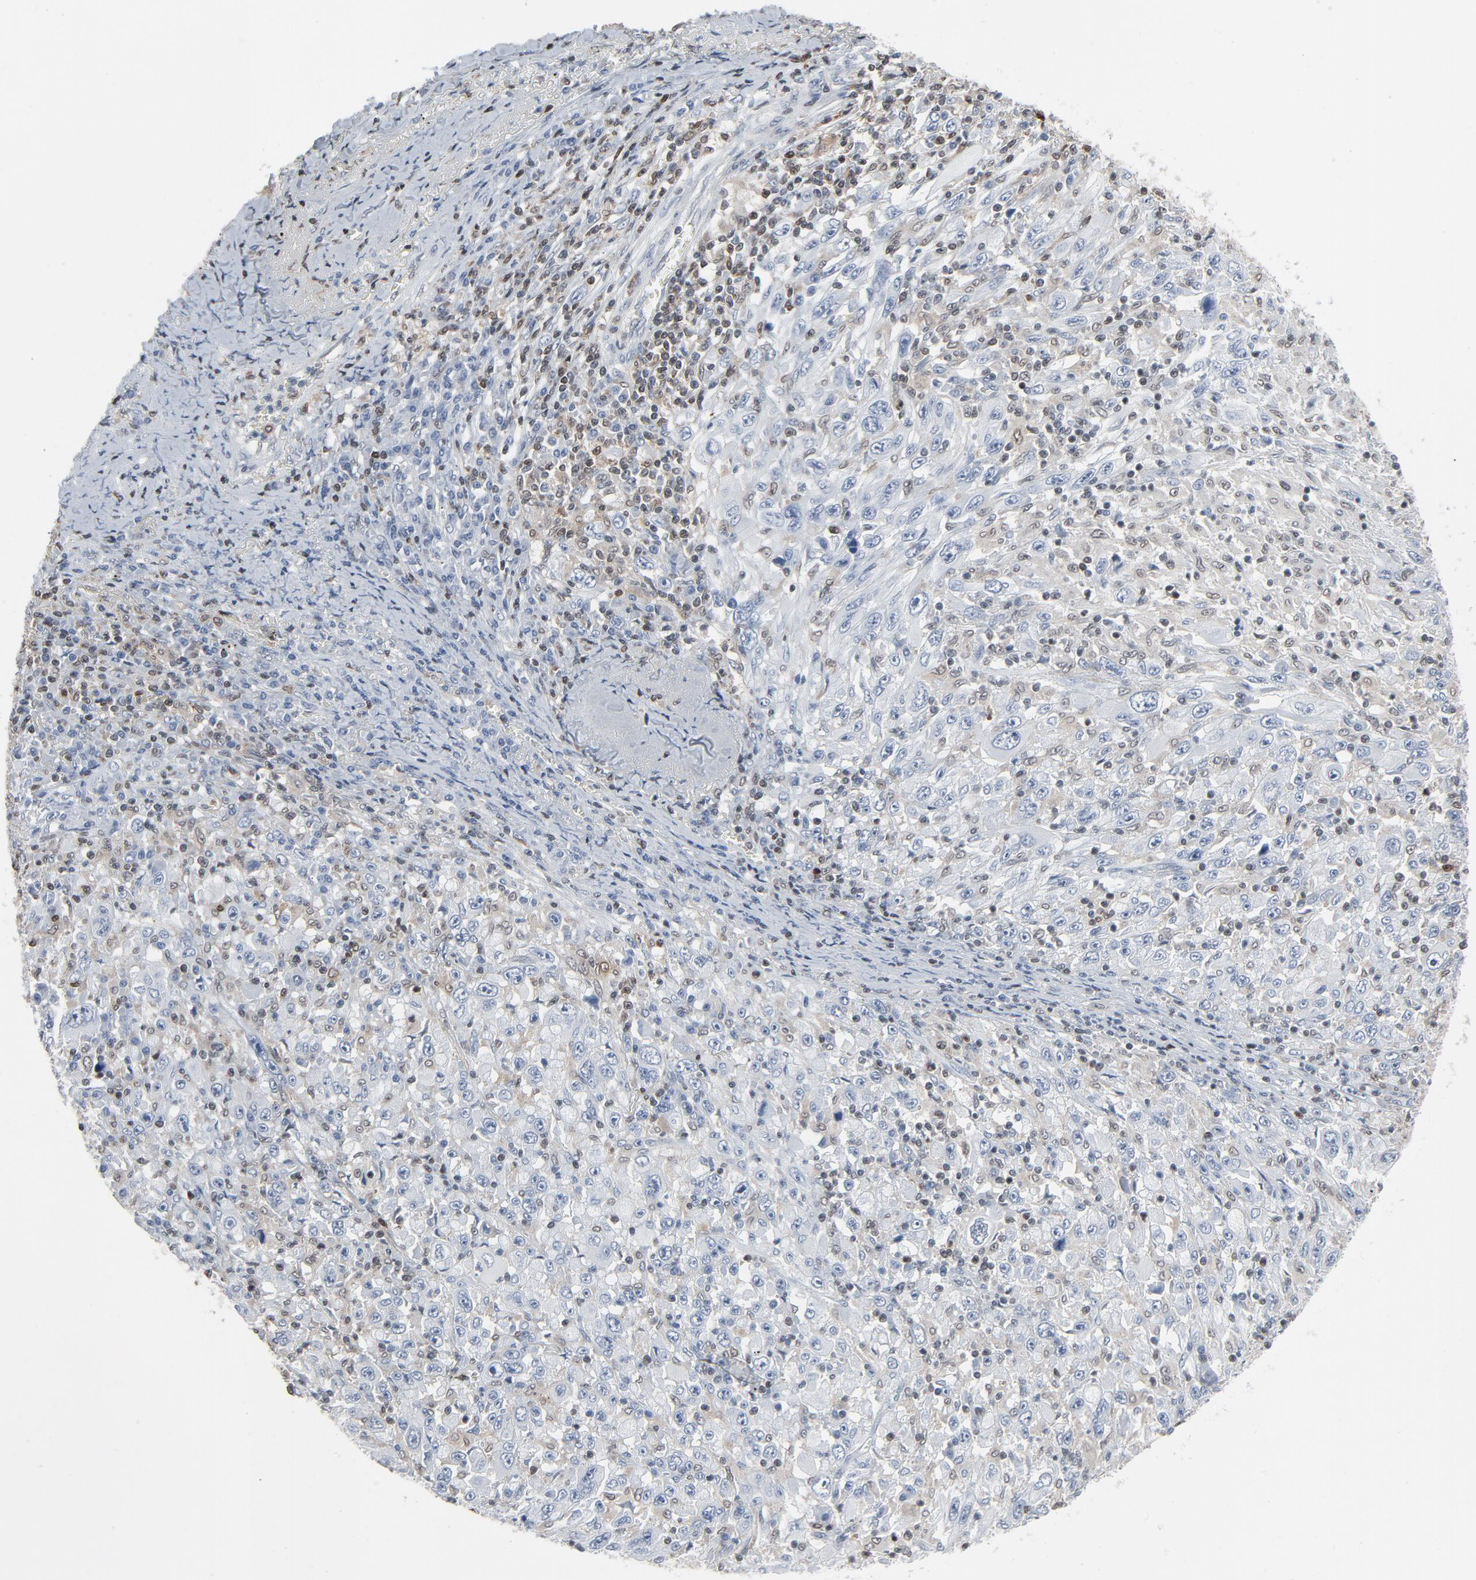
{"staining": {"intensity": "negative", "quantity": "none", "location": "none"}, "tissue": "melanoma", "cell_type": "Tumor cells", "image_type": "cancer", "snomed": [{"axis": "morphology", "description": "Malignant melanoma, Metastatic site"}, {"axis": "topography", "description": "Skin"}], "caption": "Micrograph shows no protein expression in tumor cells of melanoma tissue.", "gene": "STAT5A", "patient": {"sex": "female", "age": 56}}